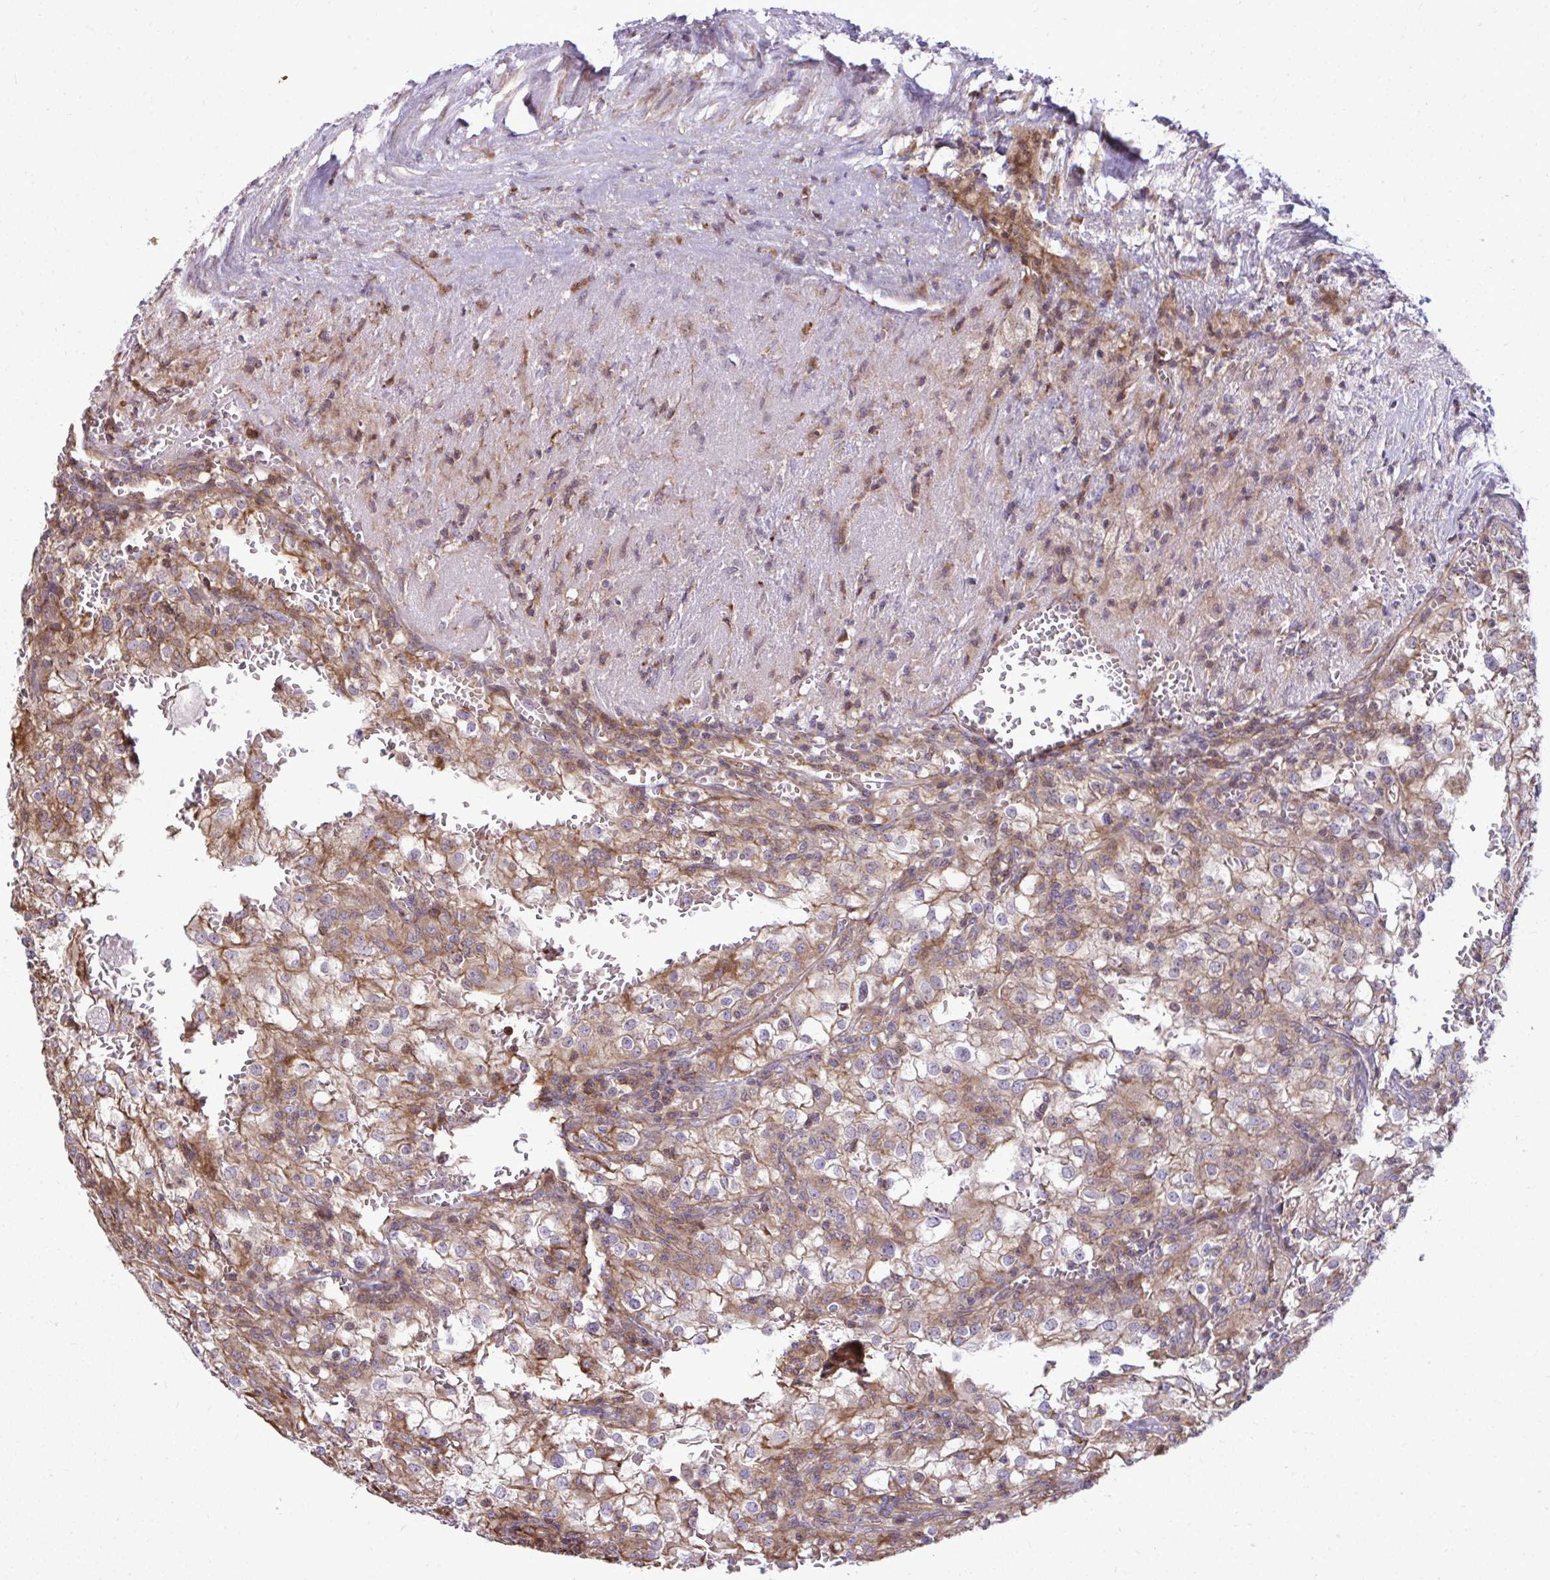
{"staining": {"intensity": "moderate", "quantity": "25%-75%", "location": "cytoplasmic/membranous"}, "tissue": "renal cancer", "cell_type": "Tumor cells", "image_type": "cancer", "snomed": [{"axis": "morphology", "description": "Adenocarcinoma, NOS"}, {"axis": "topography", "description": "Kidney"}], "caption": "Renal cancer stained with a protein marker shows moderate staining in tumor cells.", "gene": "ZSCAN9", "patient": {"sex": "female", "age": 74}}